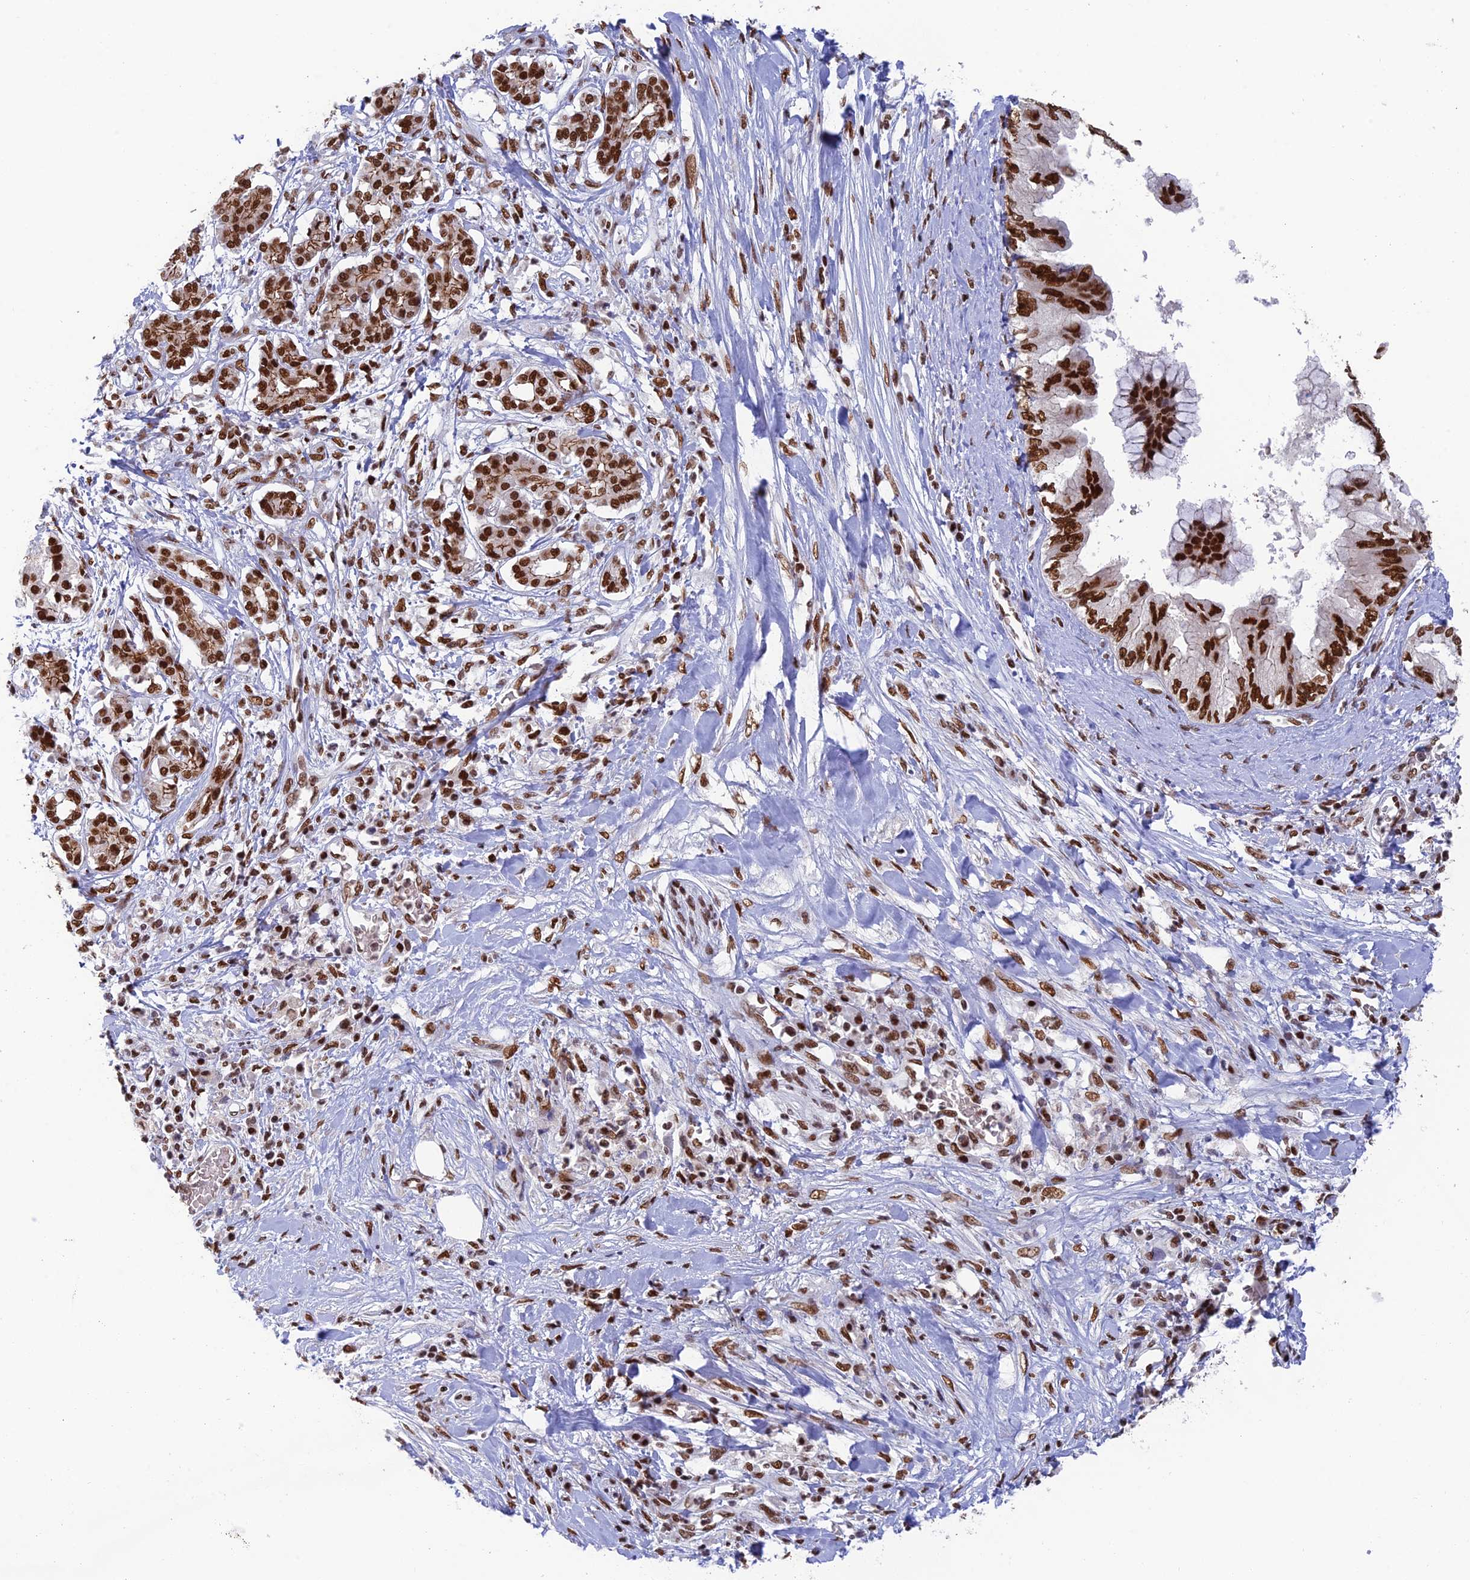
{"staining": {"intensity": "strong", "quantity": ">75%", "location": "nuclear"}, "tissue": "pancreatic cancer", "cell_type": "Tumor cells", "image_type": "cancer", "snomed": [{"axis": "morphology", "description": "Adenocarcinoma, NOS"}, {"axis": "topography", "description": "Pancreas"}], "caption": "Pancreatic adenocarcinoma tissue demonstrates strong nuclear positivity in approximately >75% of tumor cells", "gene": "EEF1AKMT3", "patient": {"sex": "female", "age": 56}}